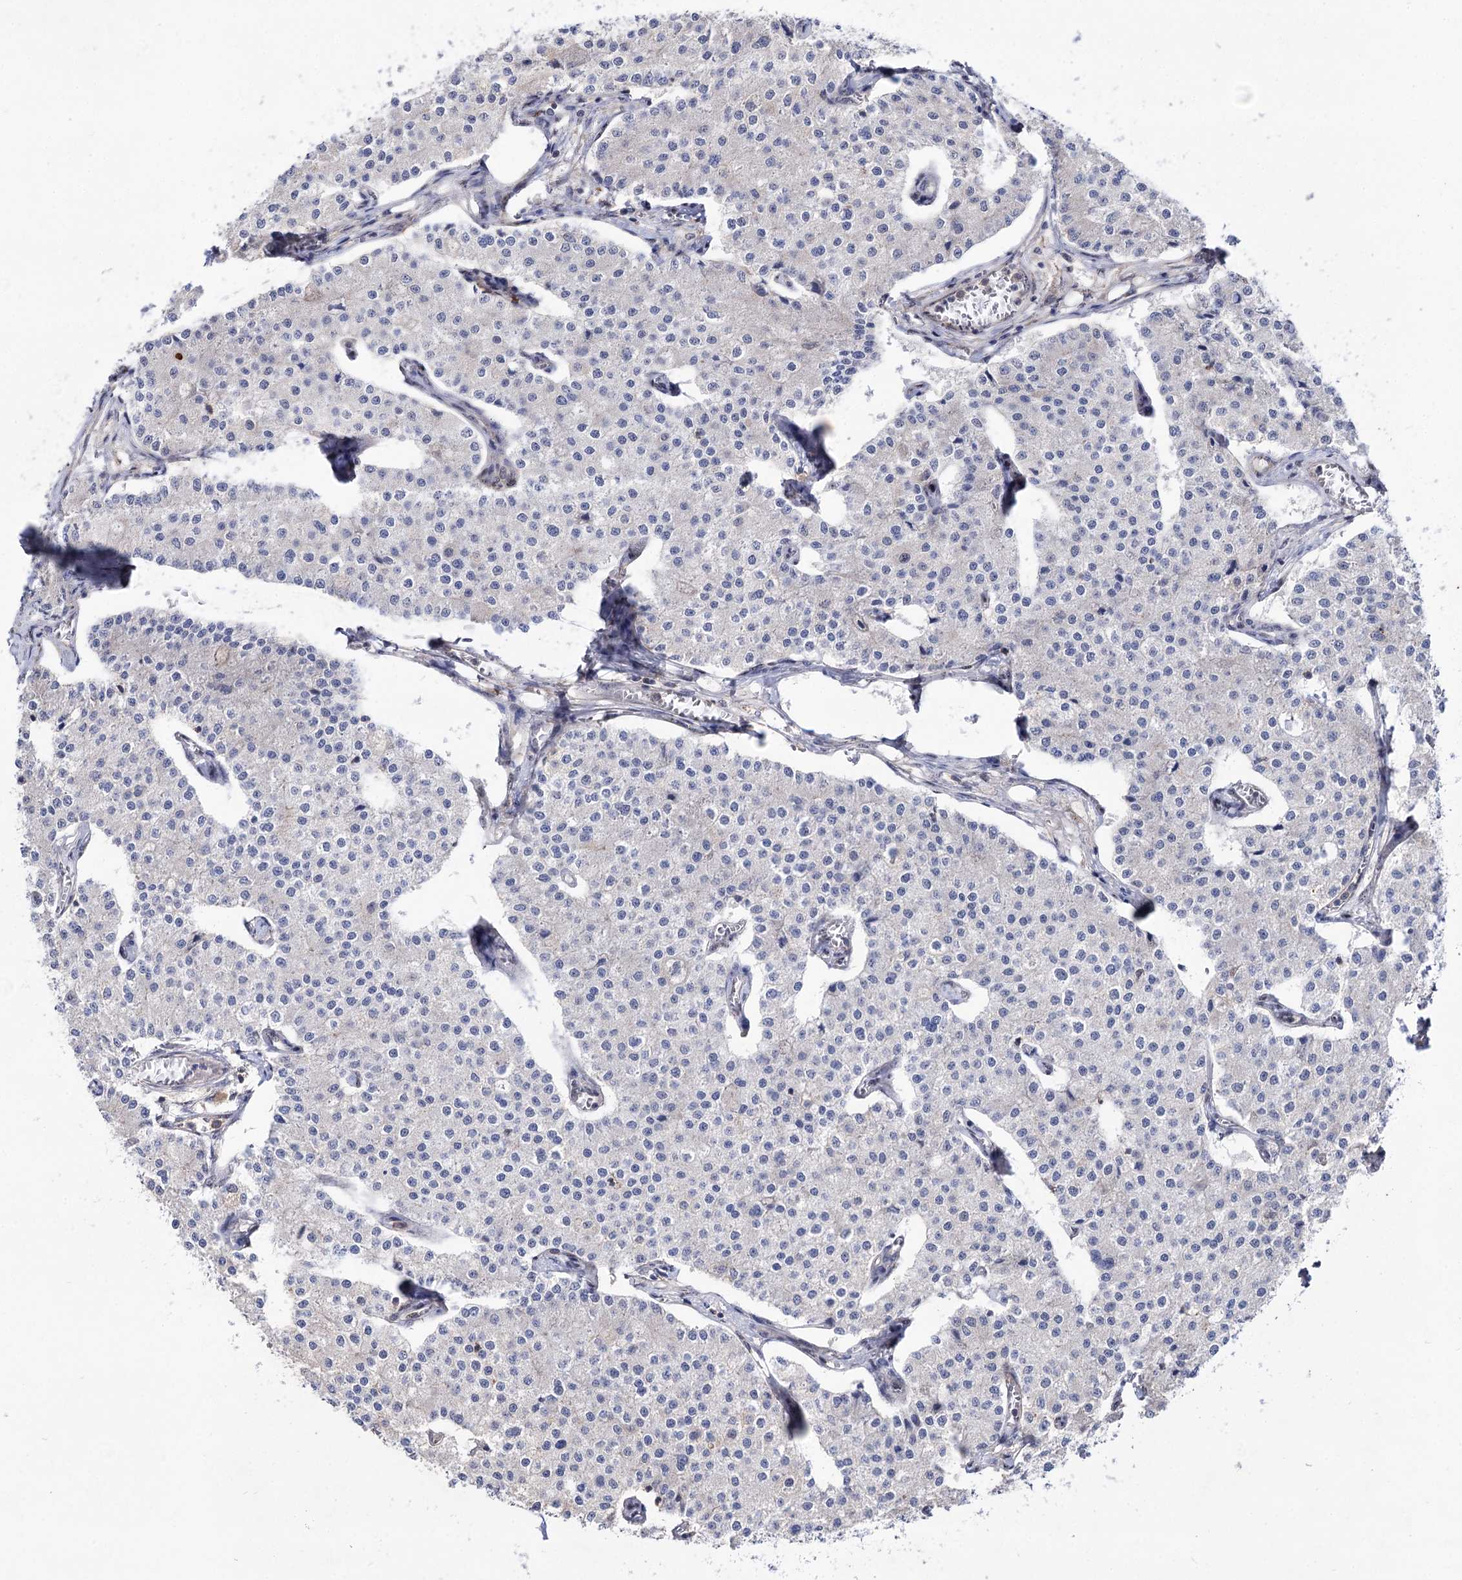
{"staining": {"intensity": "negative", "quantity": "none", "location": "none"}, "tissue": "carcinoid", "cell_type": "Tumor cells", "image_type": "cancer", "snomed": [{"axis": "morphology", "description": "Carcinoid, malignant, NOS"}, {"axis": "topography", "description": "Colon"}], "caption": "A photomicrograph of human carcinoid (malignant) is negative for staining in tumor cells.", "gene": "SEC24A", "patient": {"sex": "female", "age": 52}}